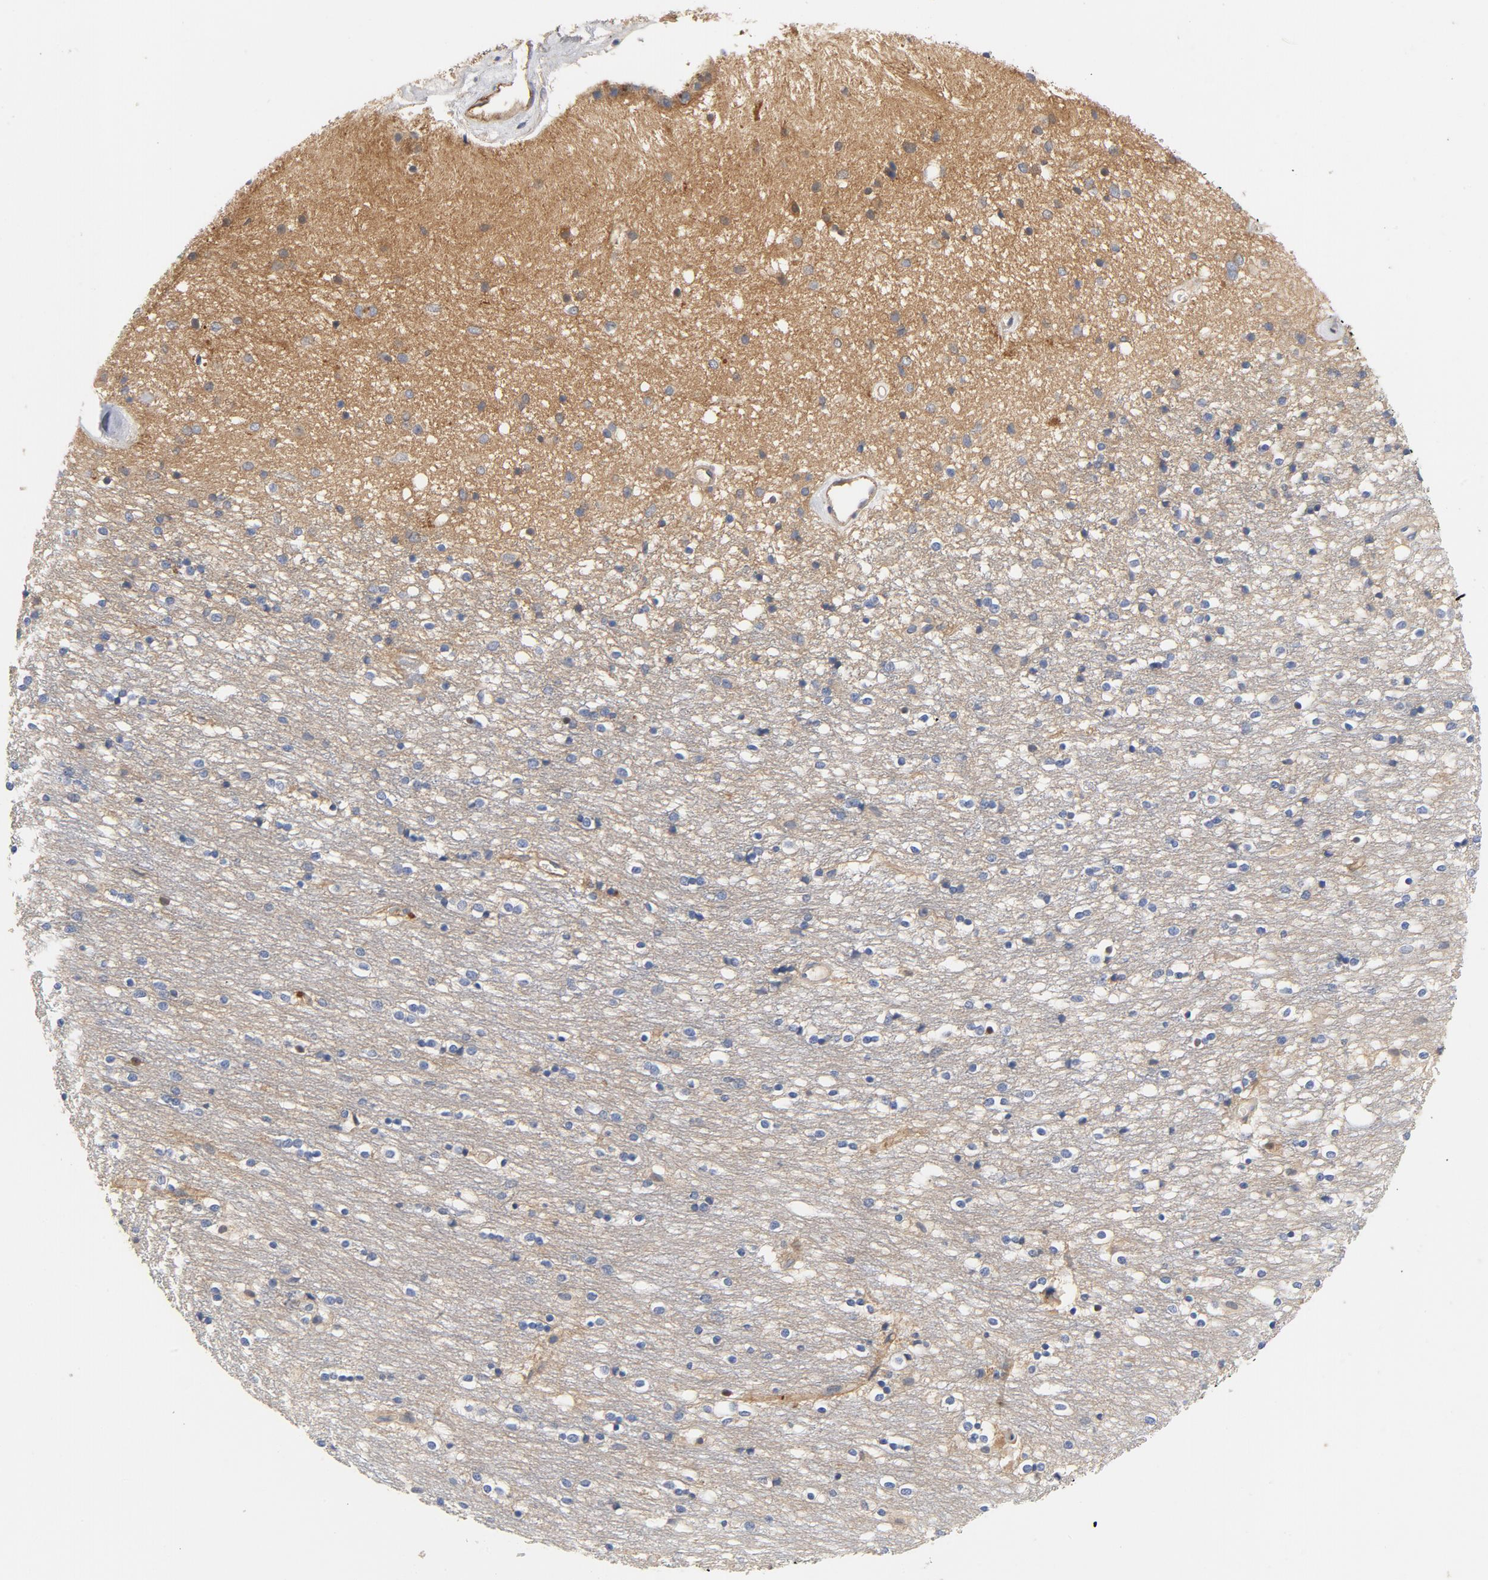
{"staining": {"intensity": "weak", "quantity": "<25%", "location": "cytoplasmic/membranous"}, "tissue": "caudate", "cell_type": "Glial cells", "image_type": "normal", "snomed": [{"axis": "morphology", "description": "Normal tissue, NOS"}, {"axis": "topography", "description": "Lateral ventricle wall"}], "caption": "This is an IHC micrograph of unremarkable human caudate. There is no expression in glial cells.", "gene": "SRC", "patient": {"sex": "female", "age": 54}}